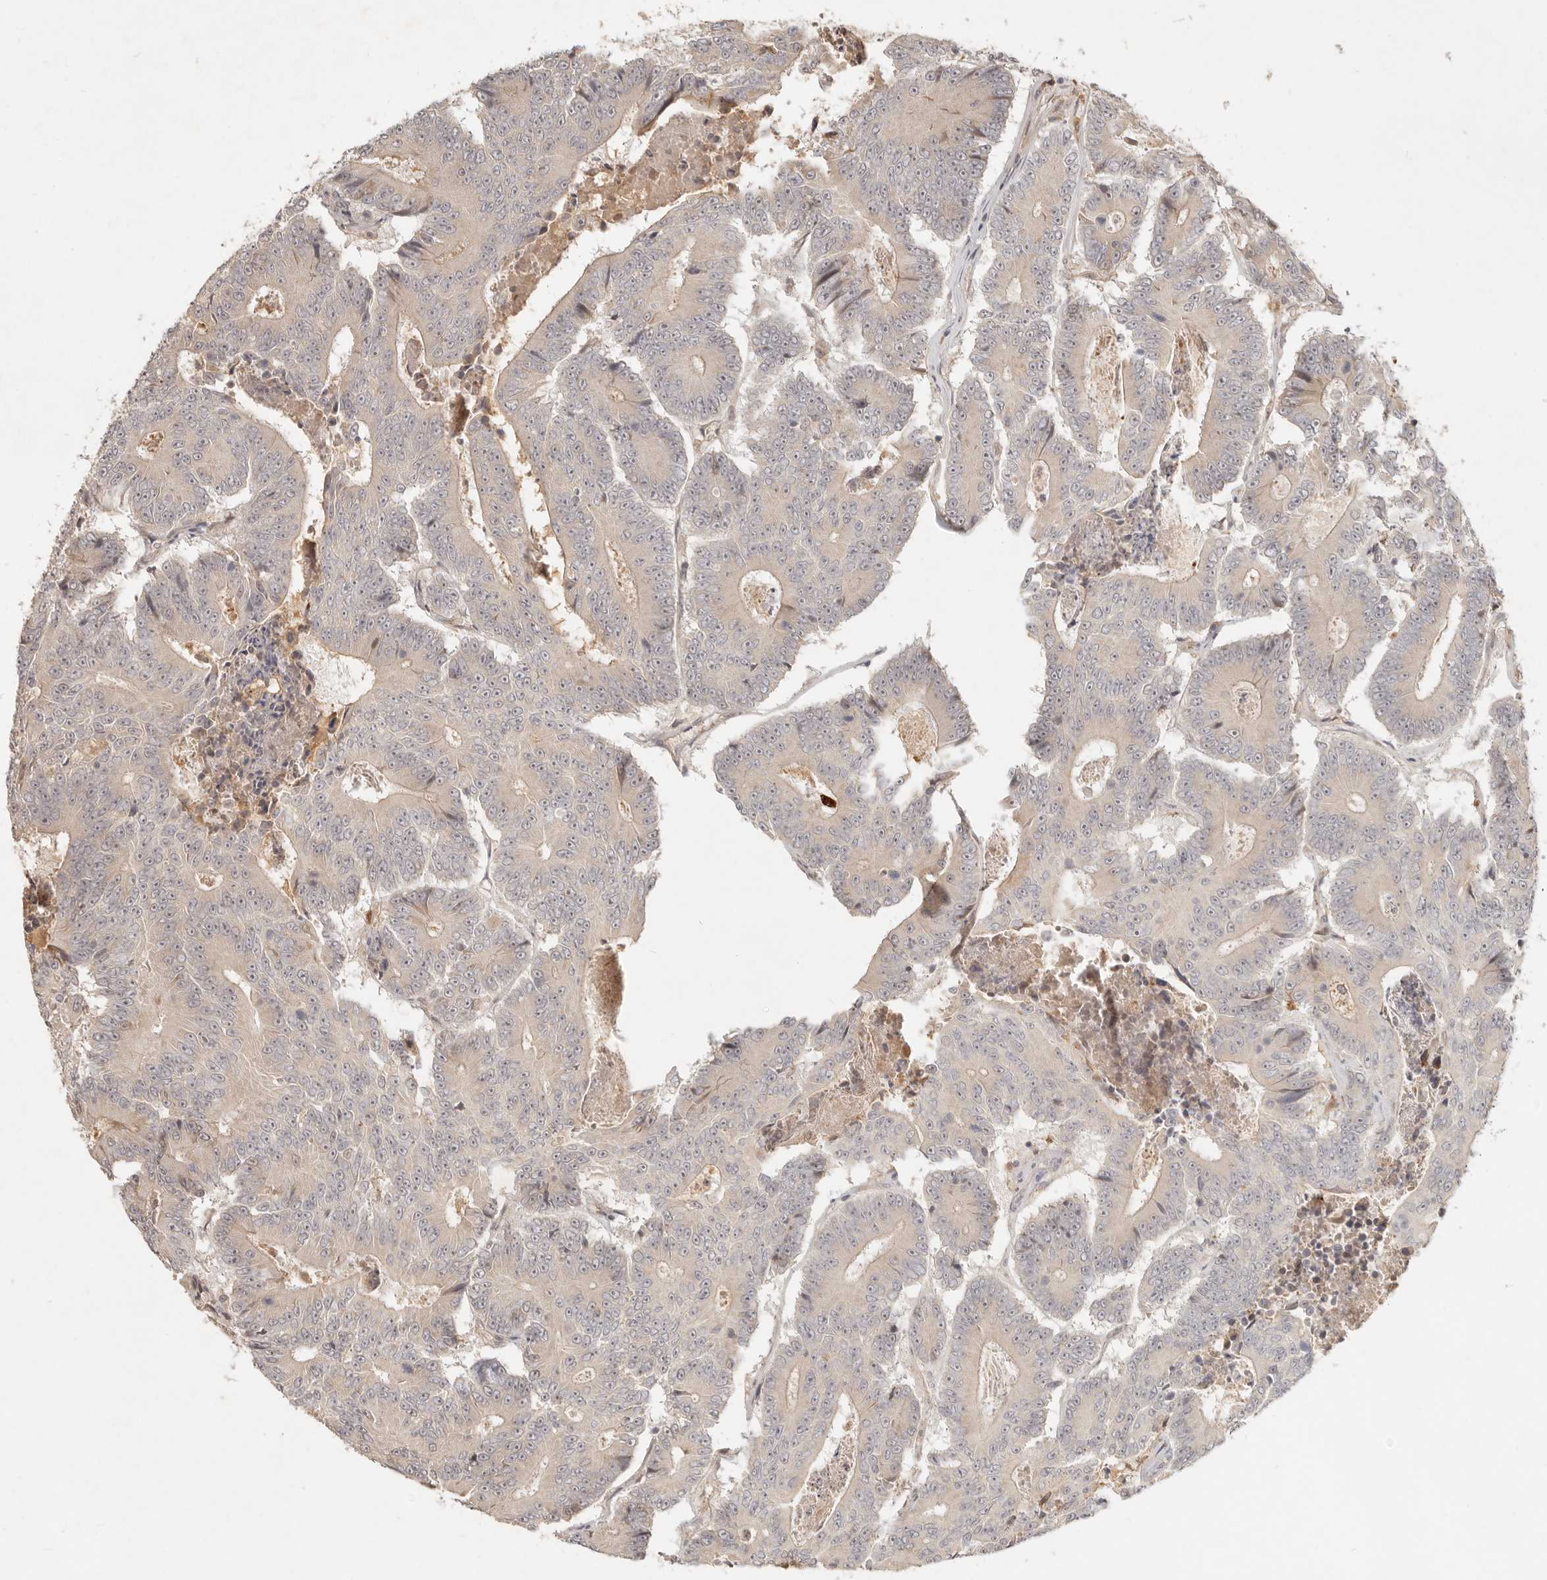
{"staining": {"intensity": "weak", "quantity": "<25%", "location": "cytoplasmic/membranous"}, "tissue": "colorectal cancer", "cell_type": "Tumor cells", "image_type": "cancer", "snomed": [{"axis": "morphology", "description": "Adenocarcinoma, NOS"}, {"axis": "topography", "description": "Colon"}], "caption": "Tumor cells show no significant staining in adenocarcinoma (colorectal).", "gene": "UBXN11", "patient": {"sex": "male", "age": 83}}